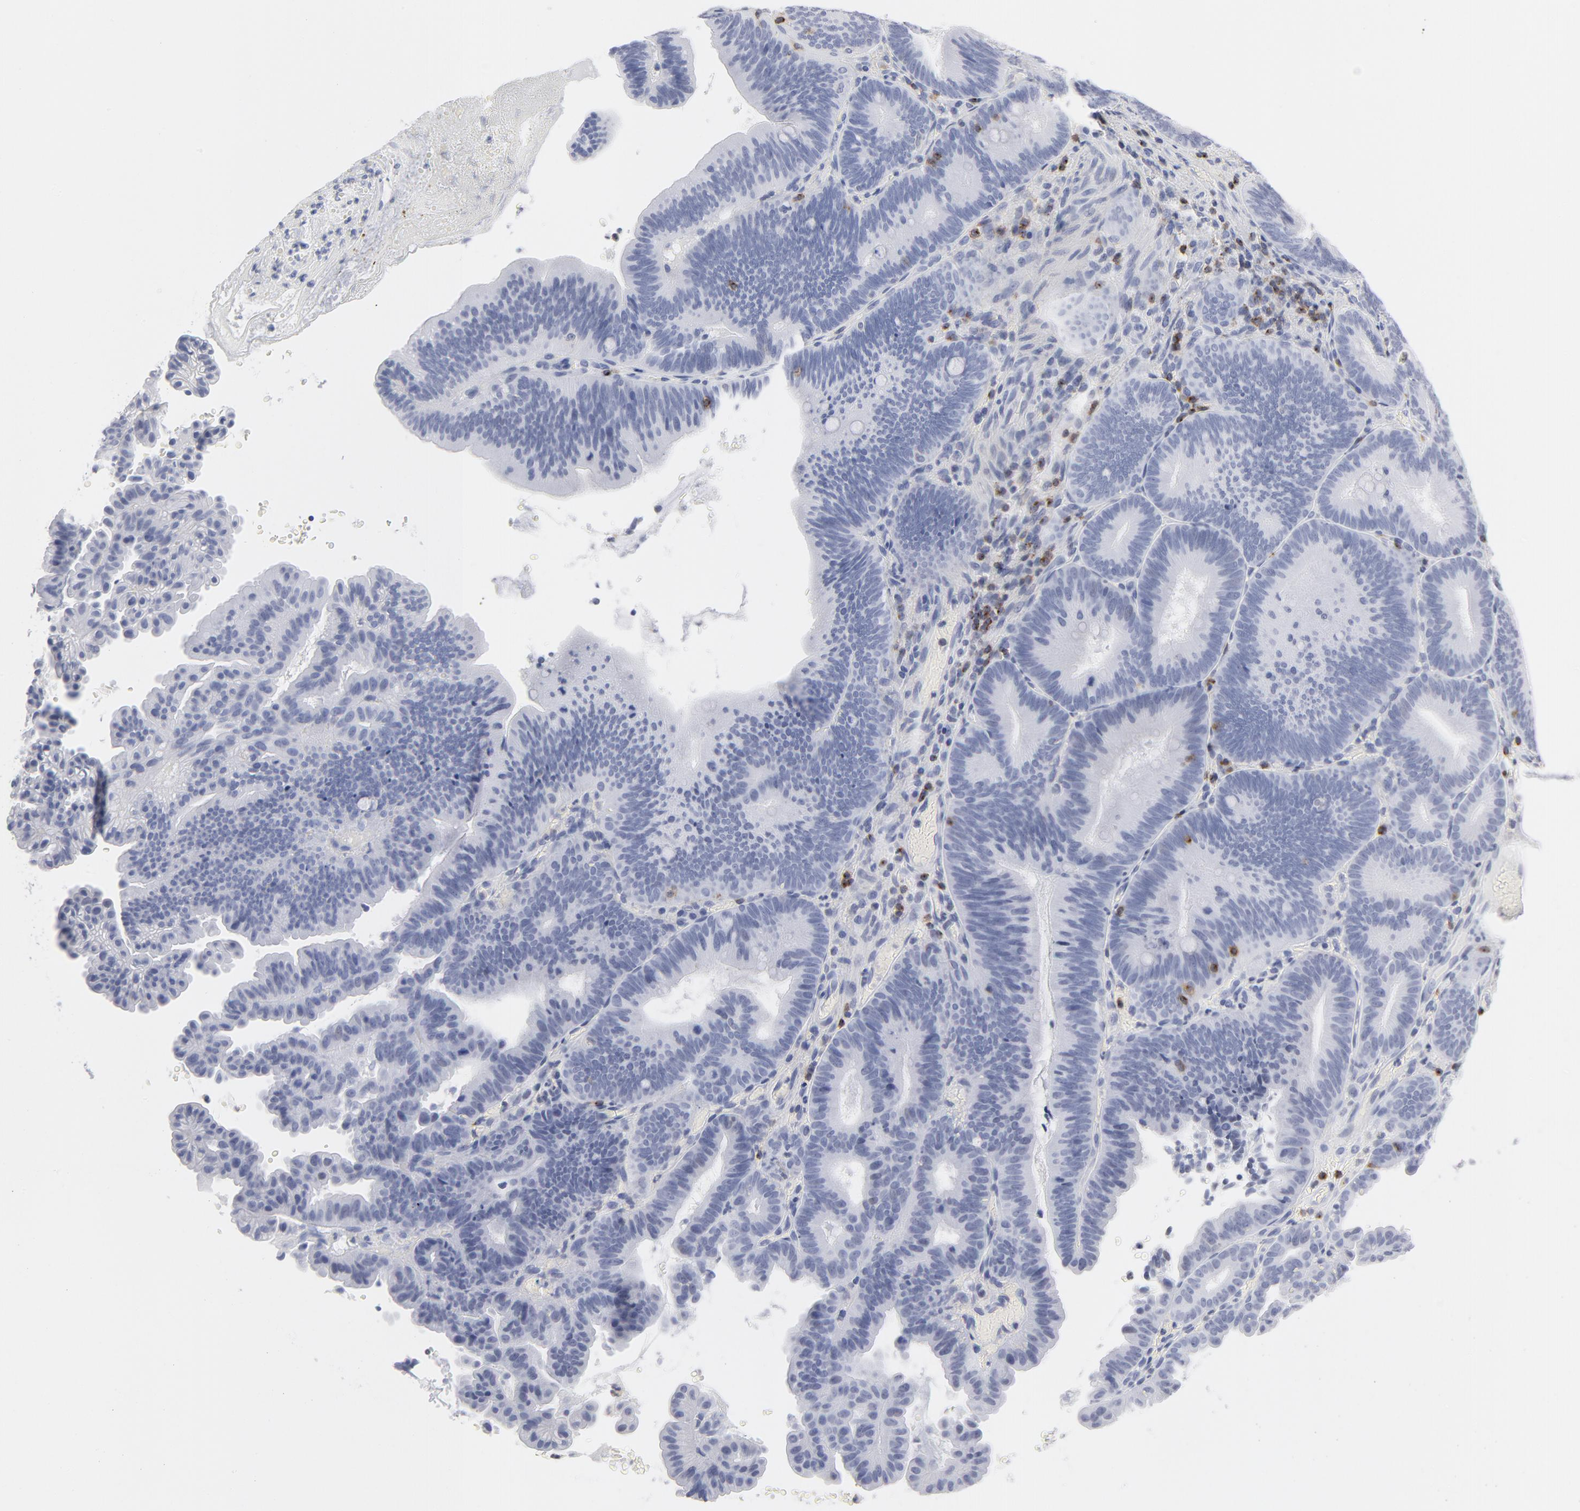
{"staining": {"intensity": "negative", "quantity": "none", "location": "none"}, "tissue": "pancreatic cancer", "cell_type": "Tumor cells", "image_type": "cancer", "snomed": [{"axis": "morphology", "description": "Adenocarcinoma, NOS"}, {"axis": "topography", "description": "Pancreas"}], "caption": "Immunohistochemical staining of human adenocarcinoma (pancreatic) demonstrates no significant positivity in tumor cells.", "gene": "CD2", "patient": {"sex": "male", "age": 82}}